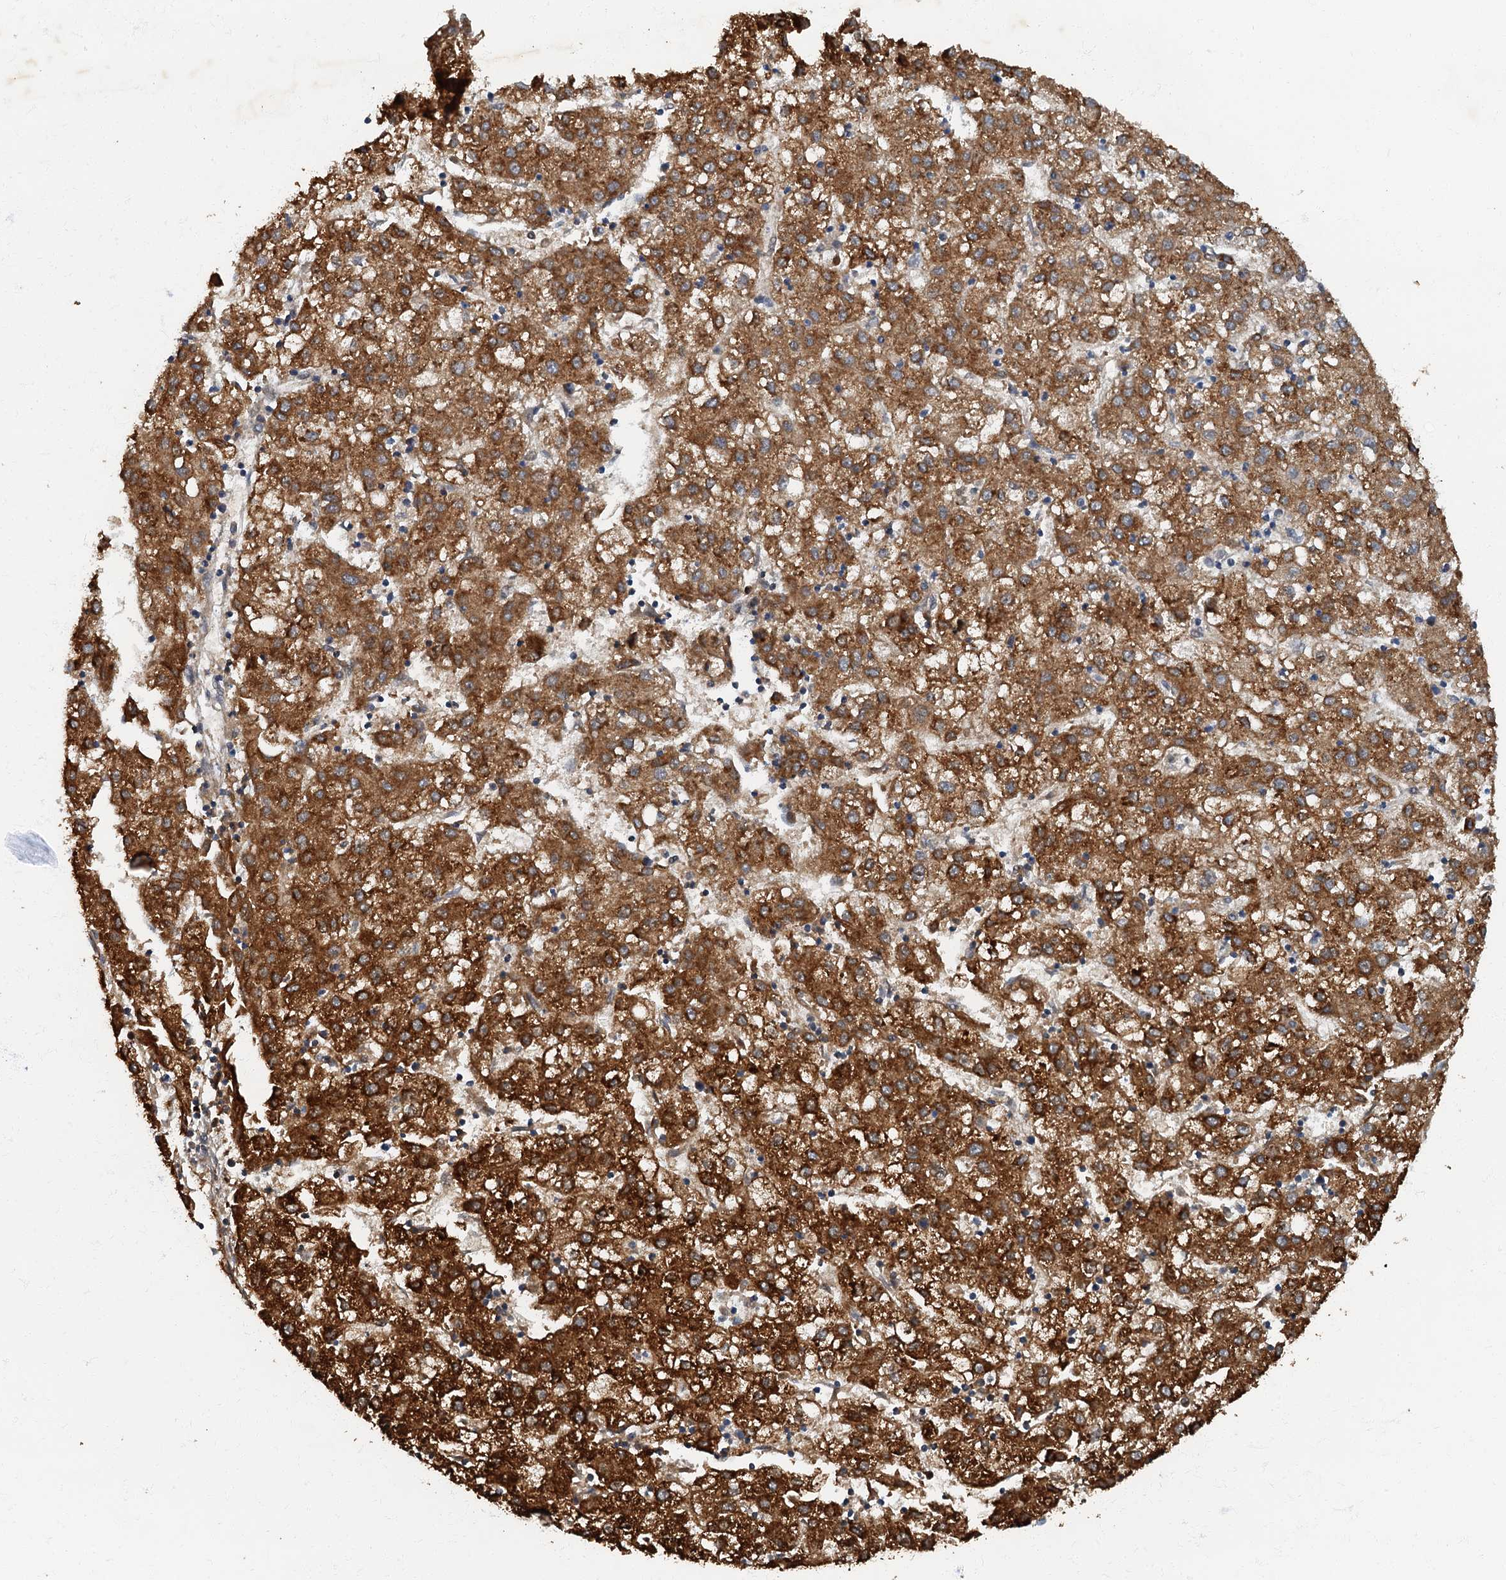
{"staining": {"intensity": "strong", "quantity": ">75%", "location": "cytoplasmic/membranous"}, "tissue": "liver cancer", "cell_type": "Tumor cells", "image_type": "cancer", "snomed": [{"axis": "morphology", "description": "Carcinoma, Hepatocellular, NOS"}, {"axis": "topography", "description": "Liver"}], "caption": "Protein expression analysis of liver cancer (hepatocellular carcinoma) displays strong cytoplasmic/membranous staining in about >75% of tumor cells.", "gene": "ARL11", "patient": {"sex": "male", "age": 72}}